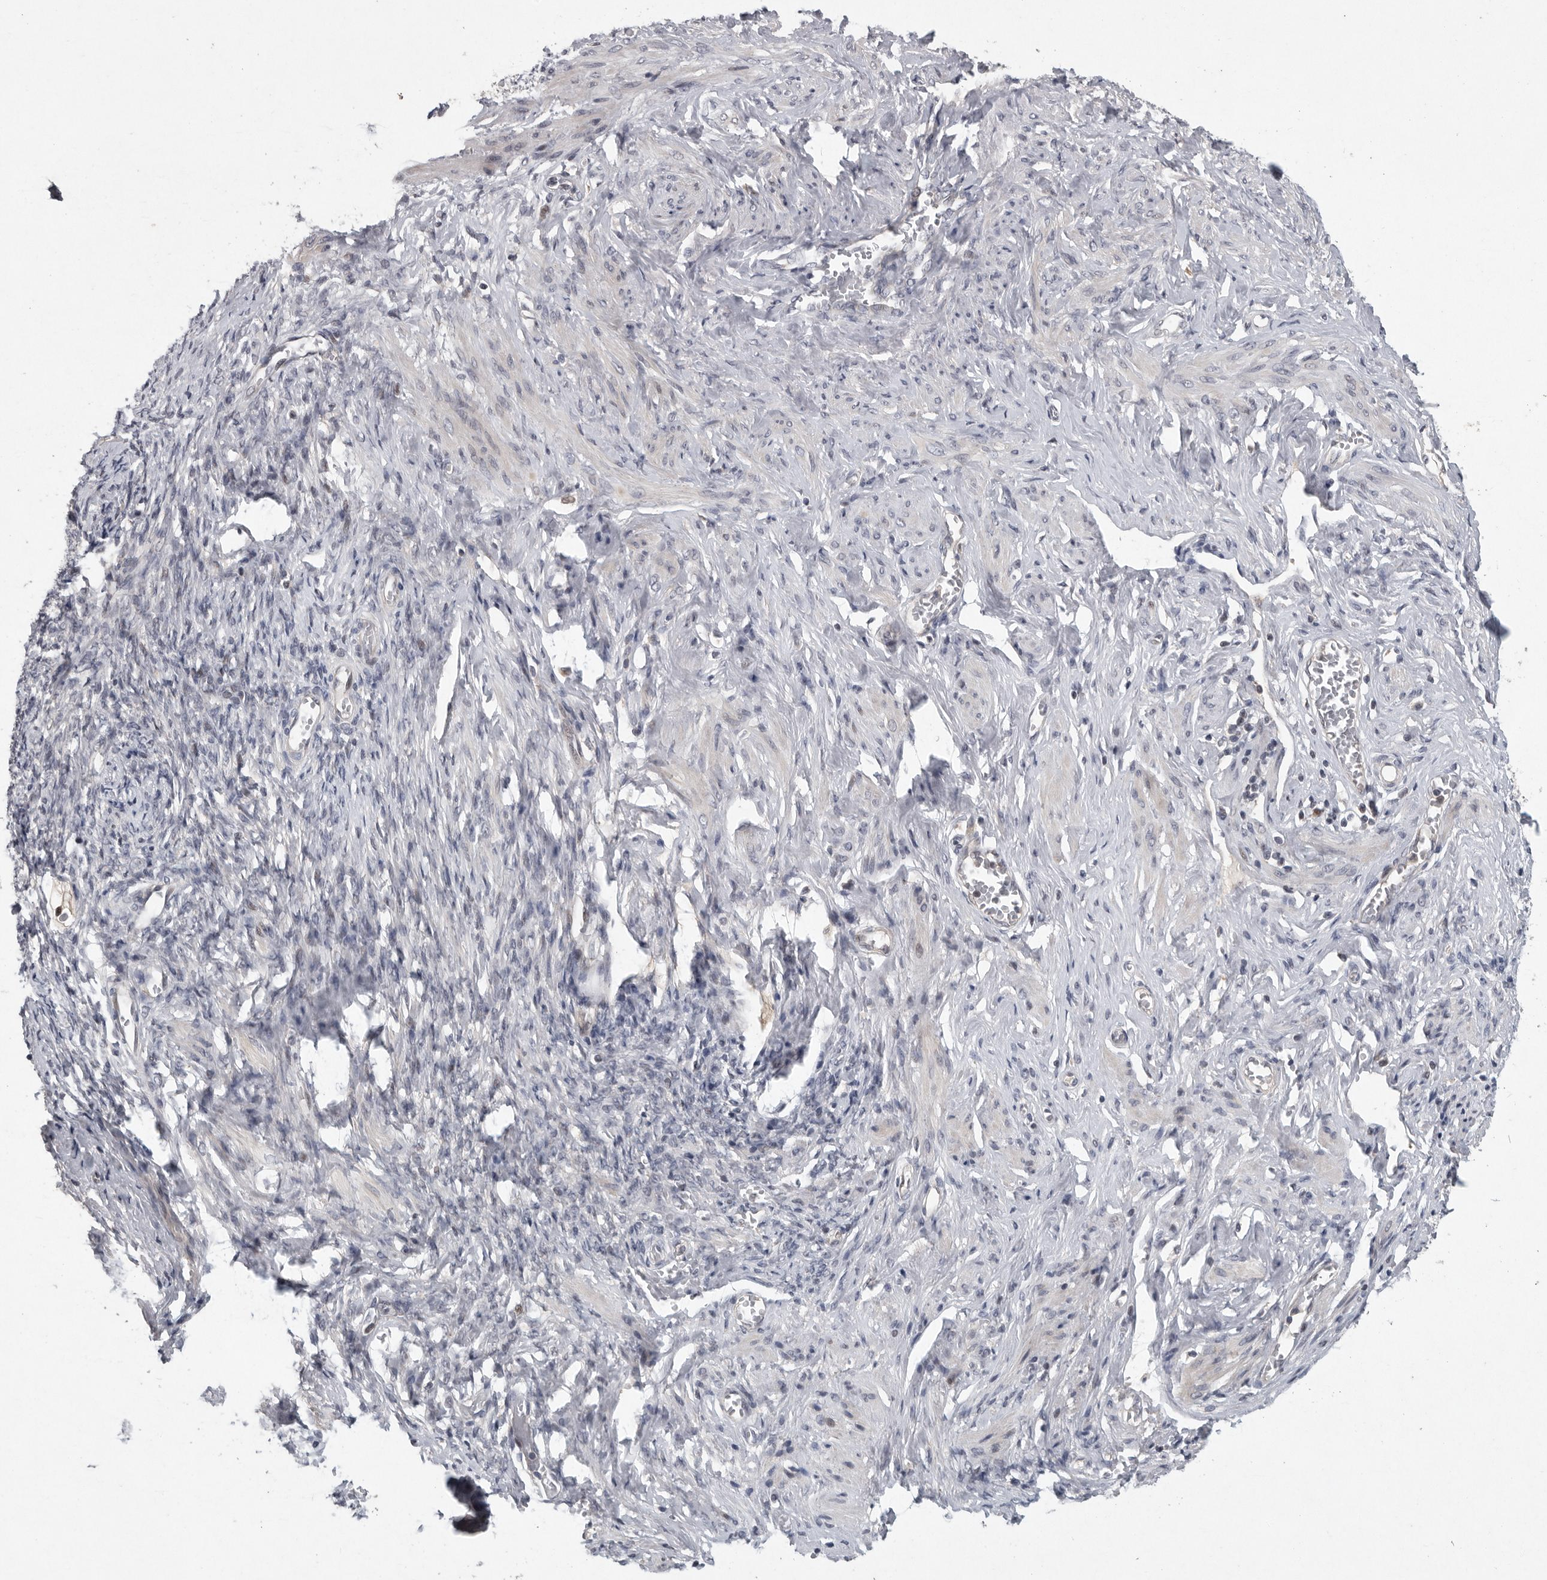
{"staining": {"intensity": "negative", "quantity": "none", "location": "none"}, "tissue": "adipose tissue", "cell_type": "Adipocytes", "image_type": "normal", "snomed": [{"axis": "morphology", "description": "Normal tissue, NOS"}, {"axis": "topography", "description": "Vascular tissue"}, {"axis": "topography", "description": "Fallopian tube"}, {"axis": "topography", "description": "Ovary"}], "caption": "This is a image of IHC staining of unremarkable adipose tissue, which shows no staining in adipocytes.", "gene": "MAN2A1", "patient": {"sex": "female", "age": 67}}